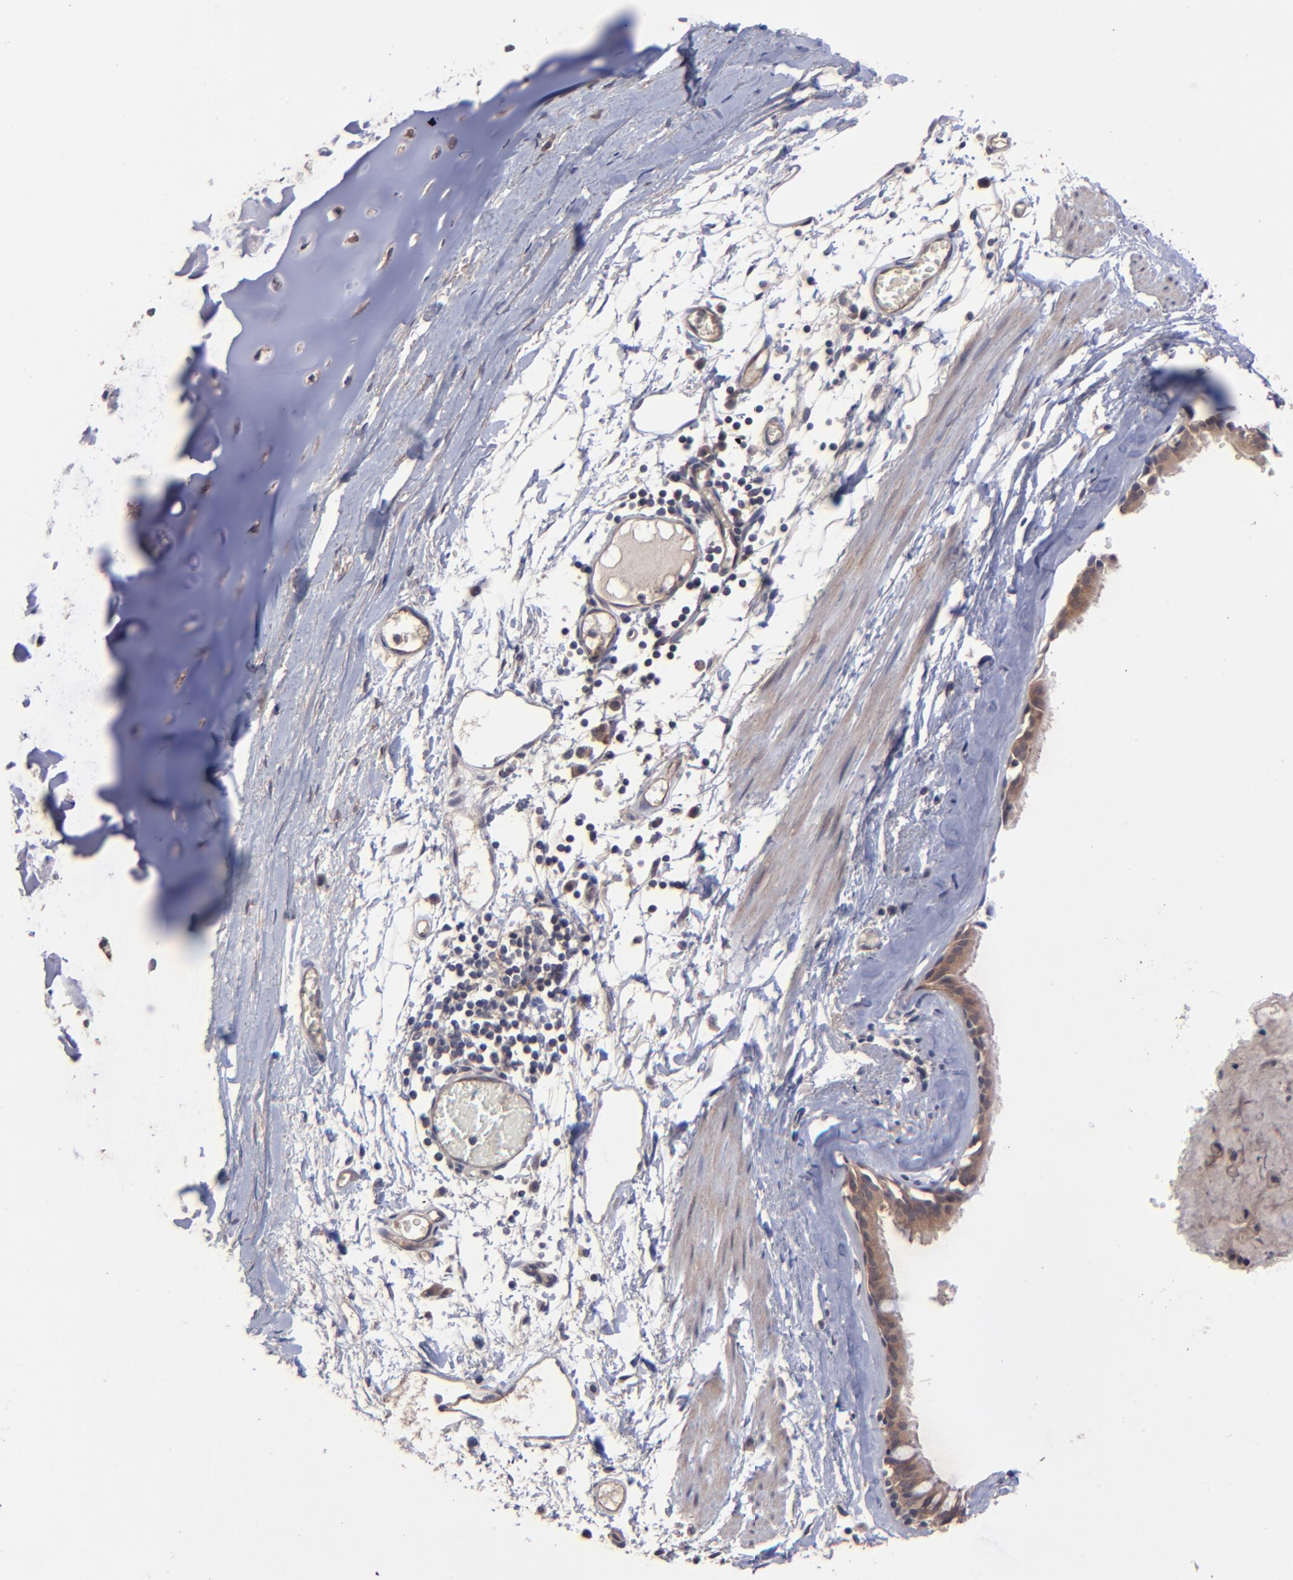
{"staining": {"intensity": "strong", "quantity": ">75%", "location": "cytoplasmic/membranous"}, "tissue": "bronchus", "cell_type": "Respiratory epithelial cells", "image_type": "normal", "snomed": [{"axis": "morphology", "description": "Normal tissue, NOS"}, {"axis": "topography", "description": "Bronchus"}, {"axis": "topography", "description": "Lung"}], "caption": "Protein analysis of normal bronchus demonstrates strong cytoplasmic/membranous expression in about >75% of respiratory epithelial cells. The protein of interest is stained brown, and the nuclei are stained in blue (DAB (3,3'-diaminobenzidine) IHC with brightfield microscopy, high magnification).", "gene": "ZNF780A", "patient": {"sex": "female", "age": 56}}